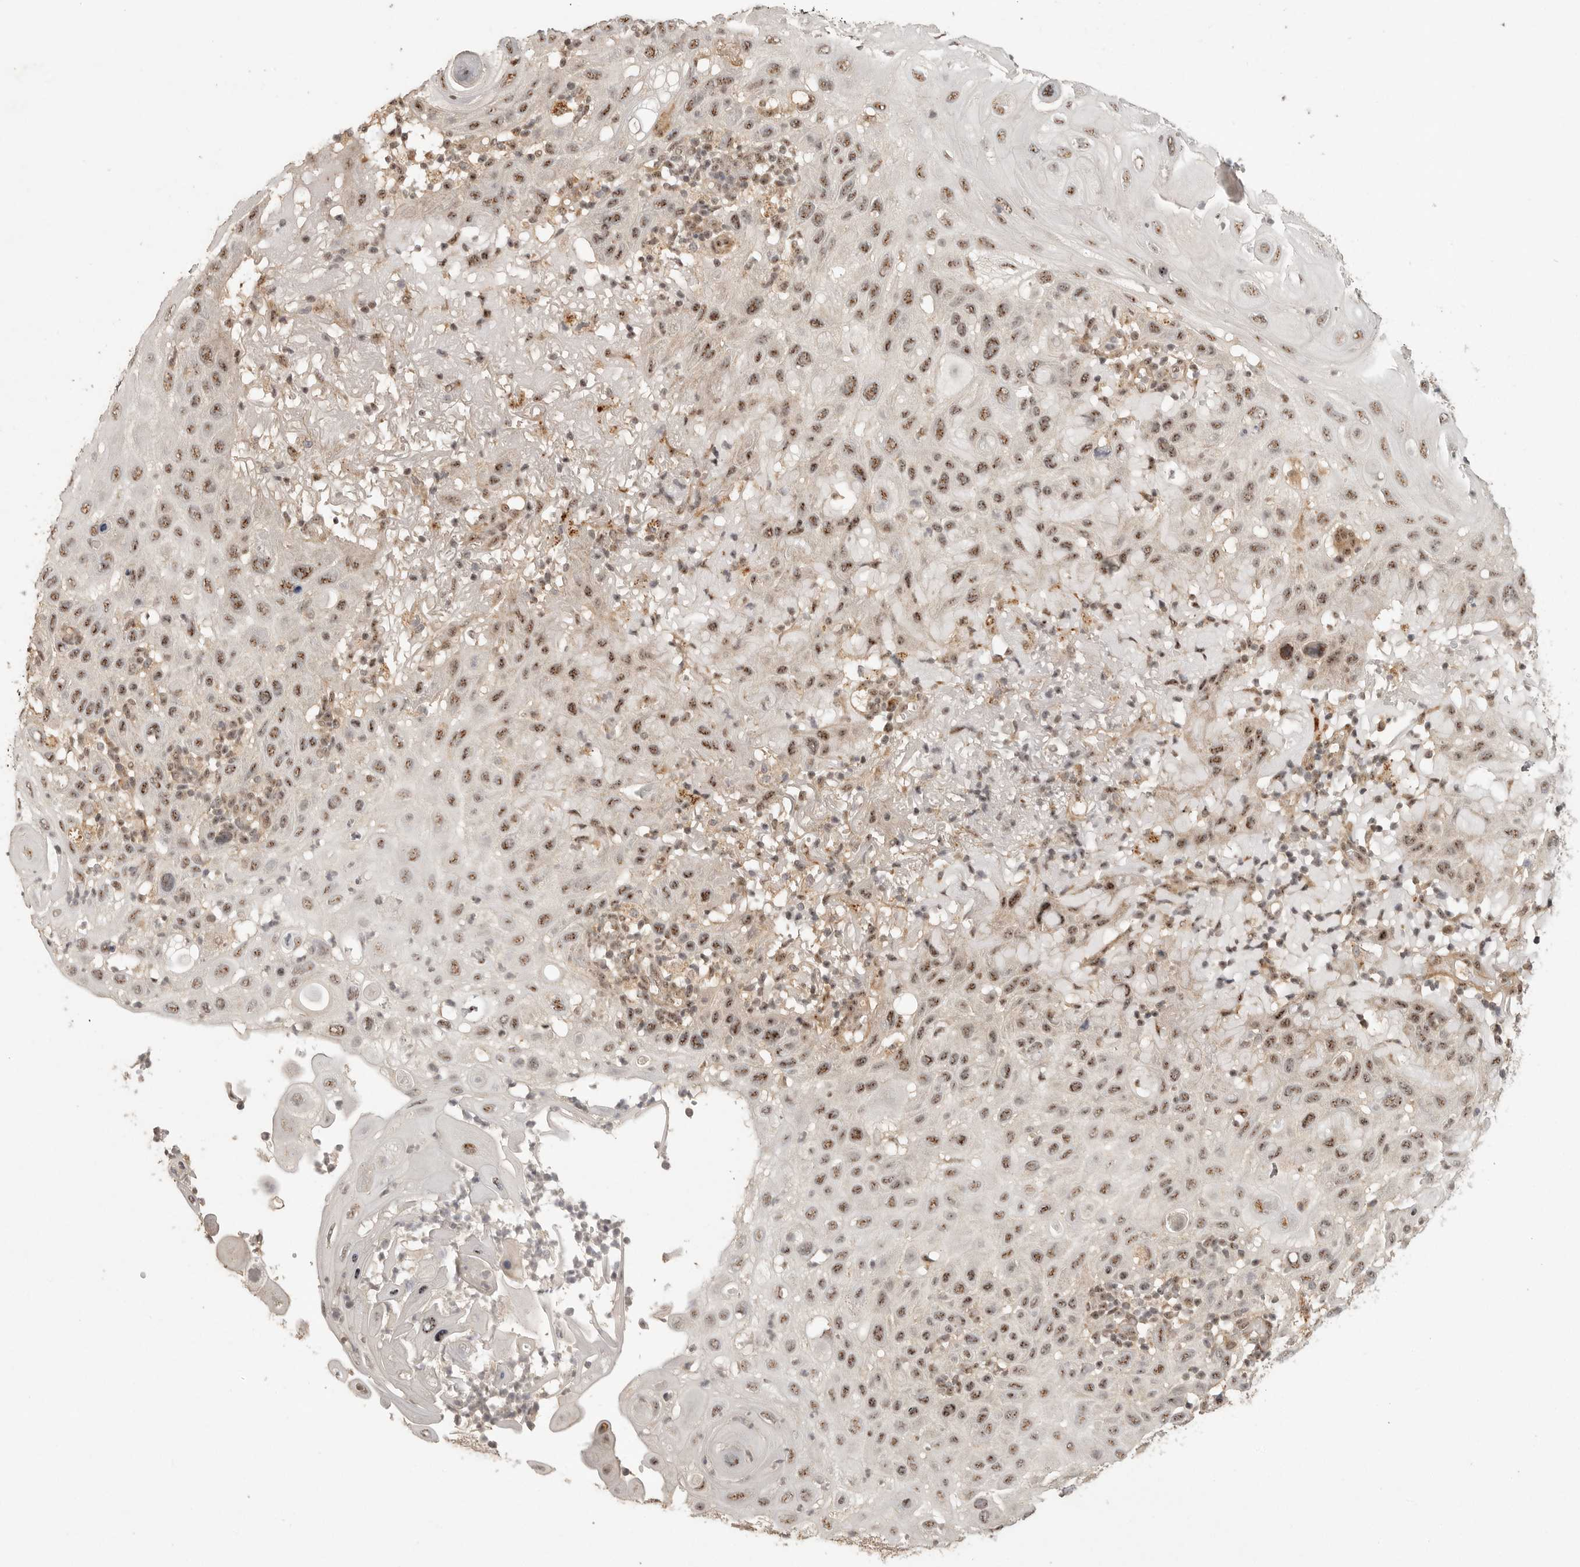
{"staining": {"intensity": "moderate", "quantity": ">75%", "location": "nuclear"}, "tissue": "skin cancer", "cell_type": "Tumor cells", "image_type": "cancer", "snomed": [{"axis": "morphology", "description": "Normal tissue, NOS"}, {"axis": "morphology", "description": "Squamous cell carcinoma, NOS"}, {"axis": "topography", "description": "Skin"}], "caption": "An image of human squamous cell carcinoma (skin) stained for a protein exhibits moderate nuclear brown staining in tumor cells. The protein is shown in brown color, while the nuclei are stained blue.", "gene": "POMP", "patient": {"sex": "female", "age": 96}}